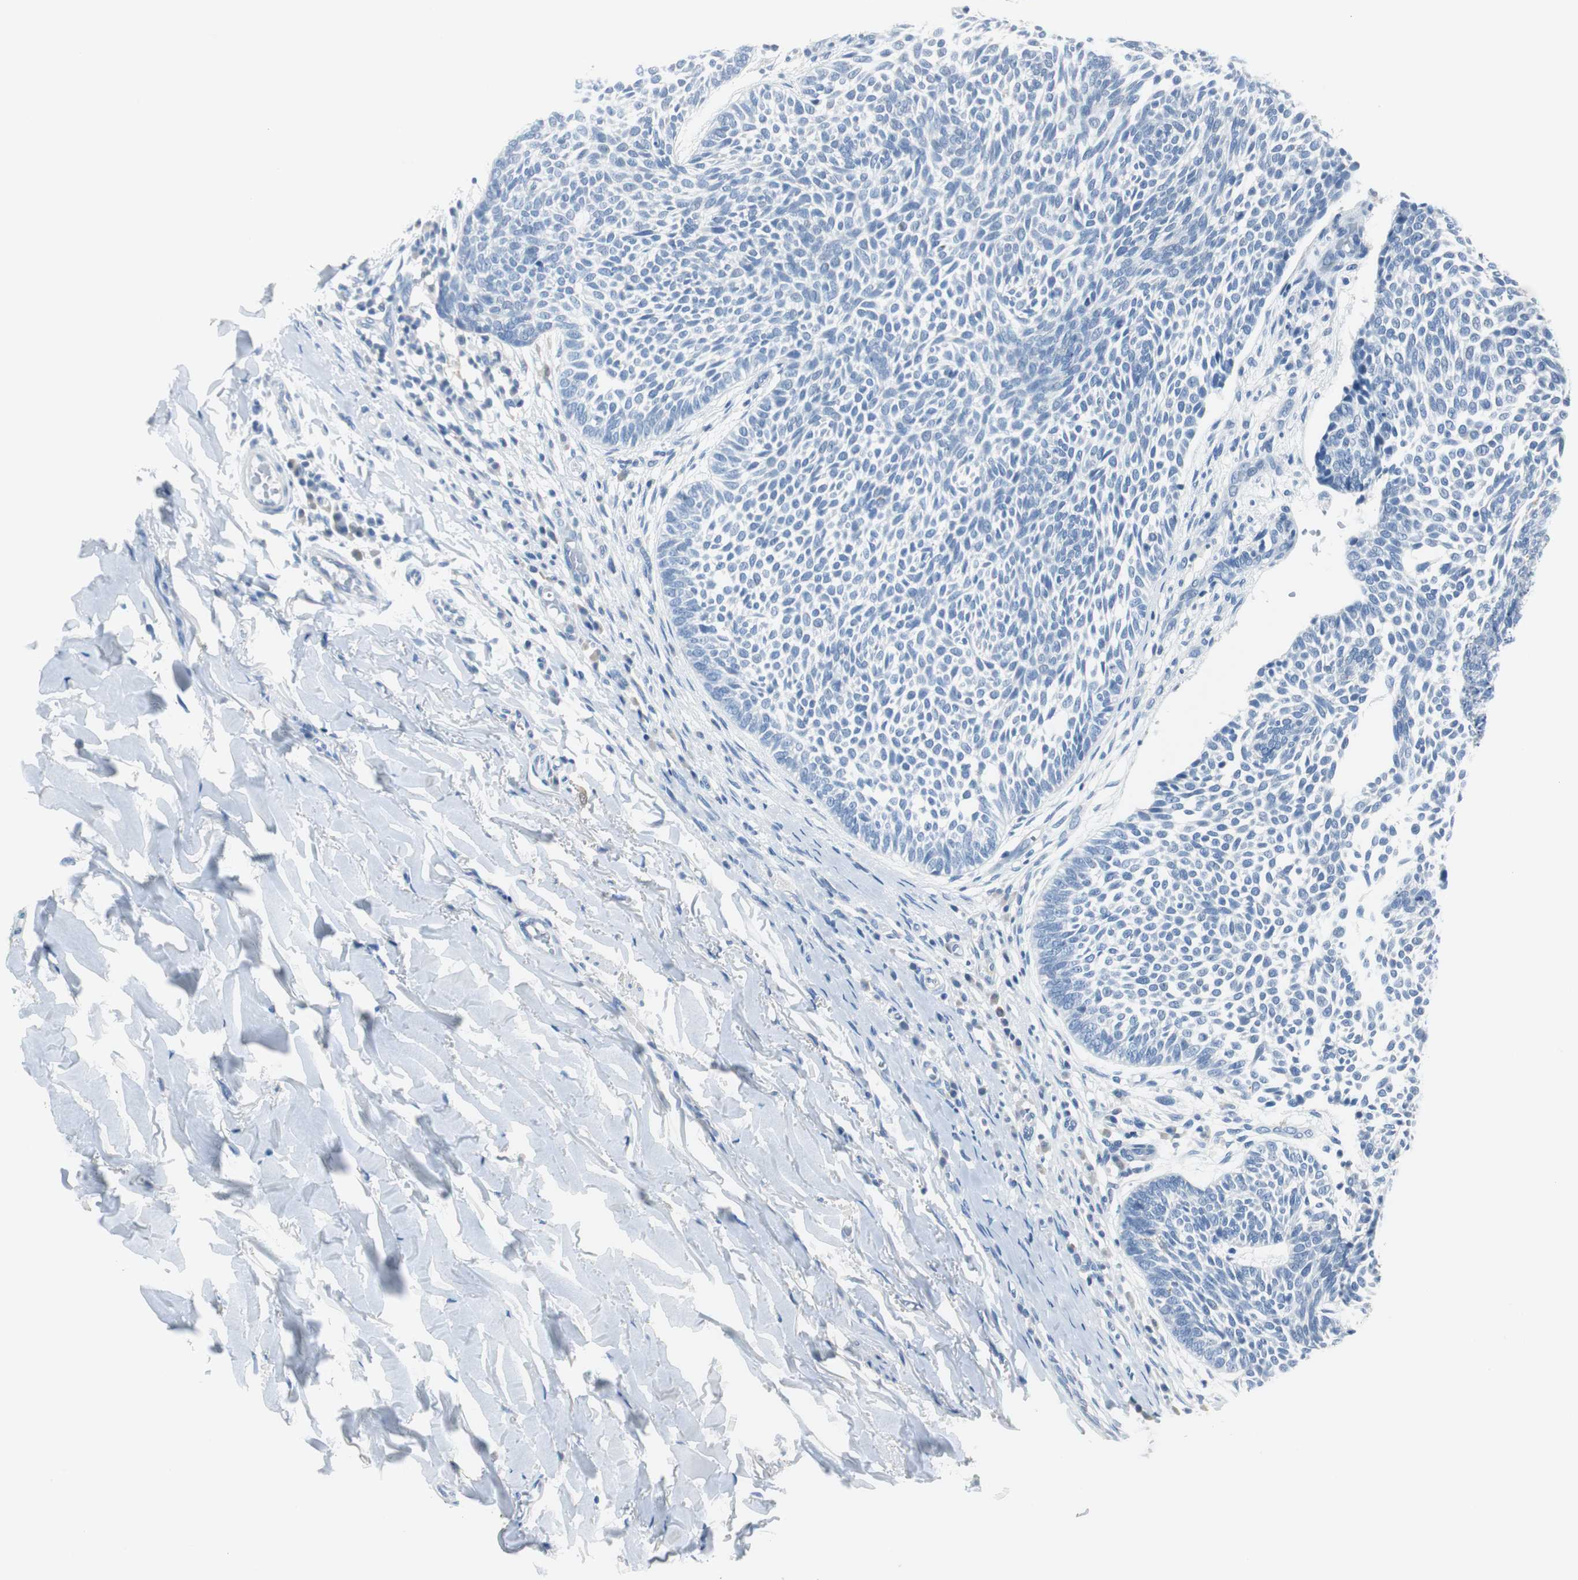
{"staining": {"intensity": "negative", "quantity": "none", "location": "none"}, "tissue": "skin cancer", "cell_type": "Tumor cells", "image_type": "cancer", "snomed": [{"axis": "morphology", "description": "Normal tissue, NOS"}, {"axis": "morphology", "description": "Basal cell carcinoma"}, {"axis": "topography", "description": "Skin"}], "caption": "DAB (3,3'-diaminobenzidine) immunohistochemical staining of human skin cancer (basal cell carcinoma) exhibits no significant staining in tumor cells.", "gene": "FBP1", "patient": {"sex": "male", "age": 87}}